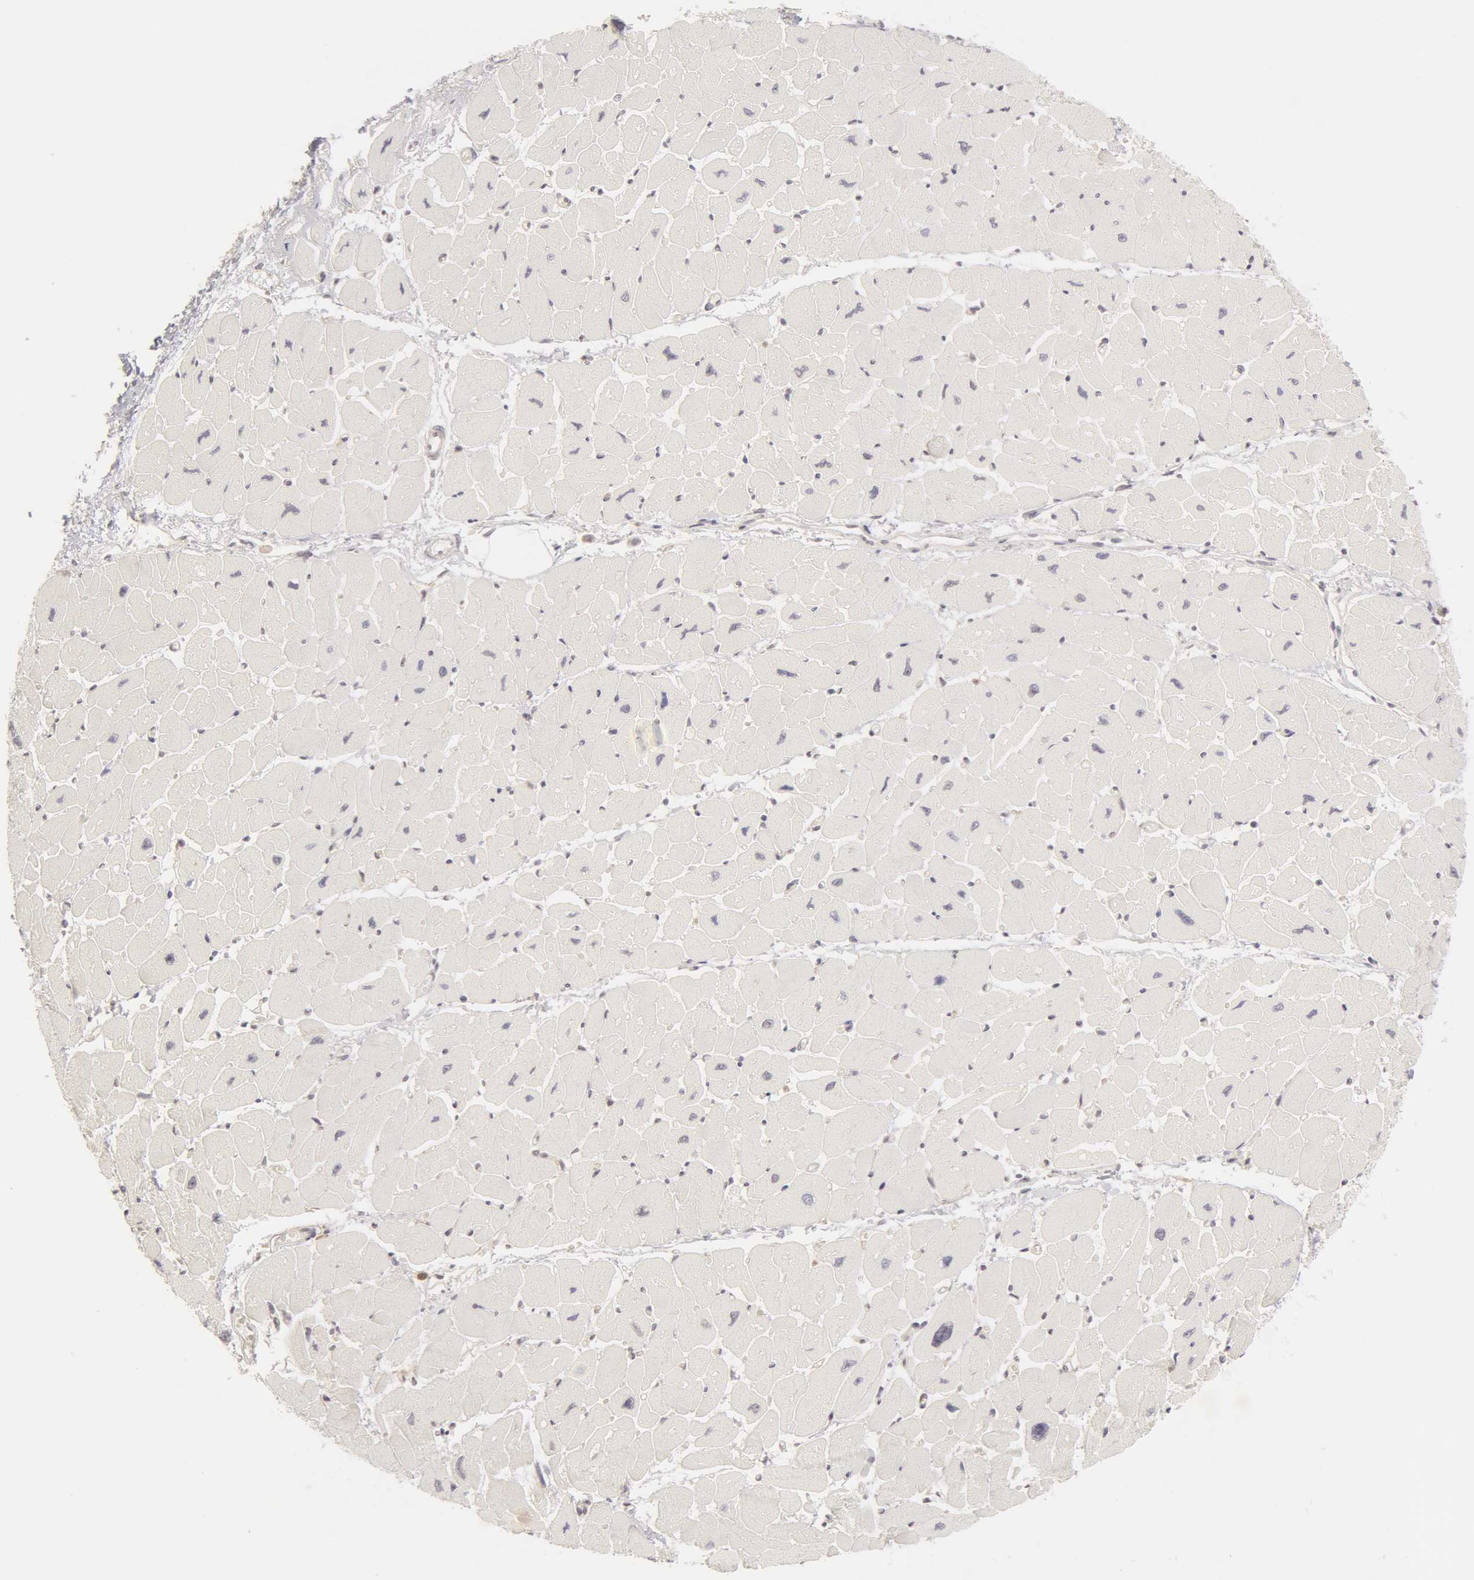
{"staining": {"intensity": "negative", "quantity": "none", "location": "none"}, "tissue": "heart muscle", "cell_type": "Cardiomyocytes", "image_type": "normal", "snomed": [{"axis": "morphology", "description": "Normal tissue, NOS"}, {"axis": "topography", "description": "Heart"}], "caption": "Immunohistochemistry (IHC) micrograph of unremarkable heart muscle stained for a protein (brown), which shows no positivity in cardiomyocytes.", "gene": "ADAM10", "patient": {"sex": "female", "age": 54}}